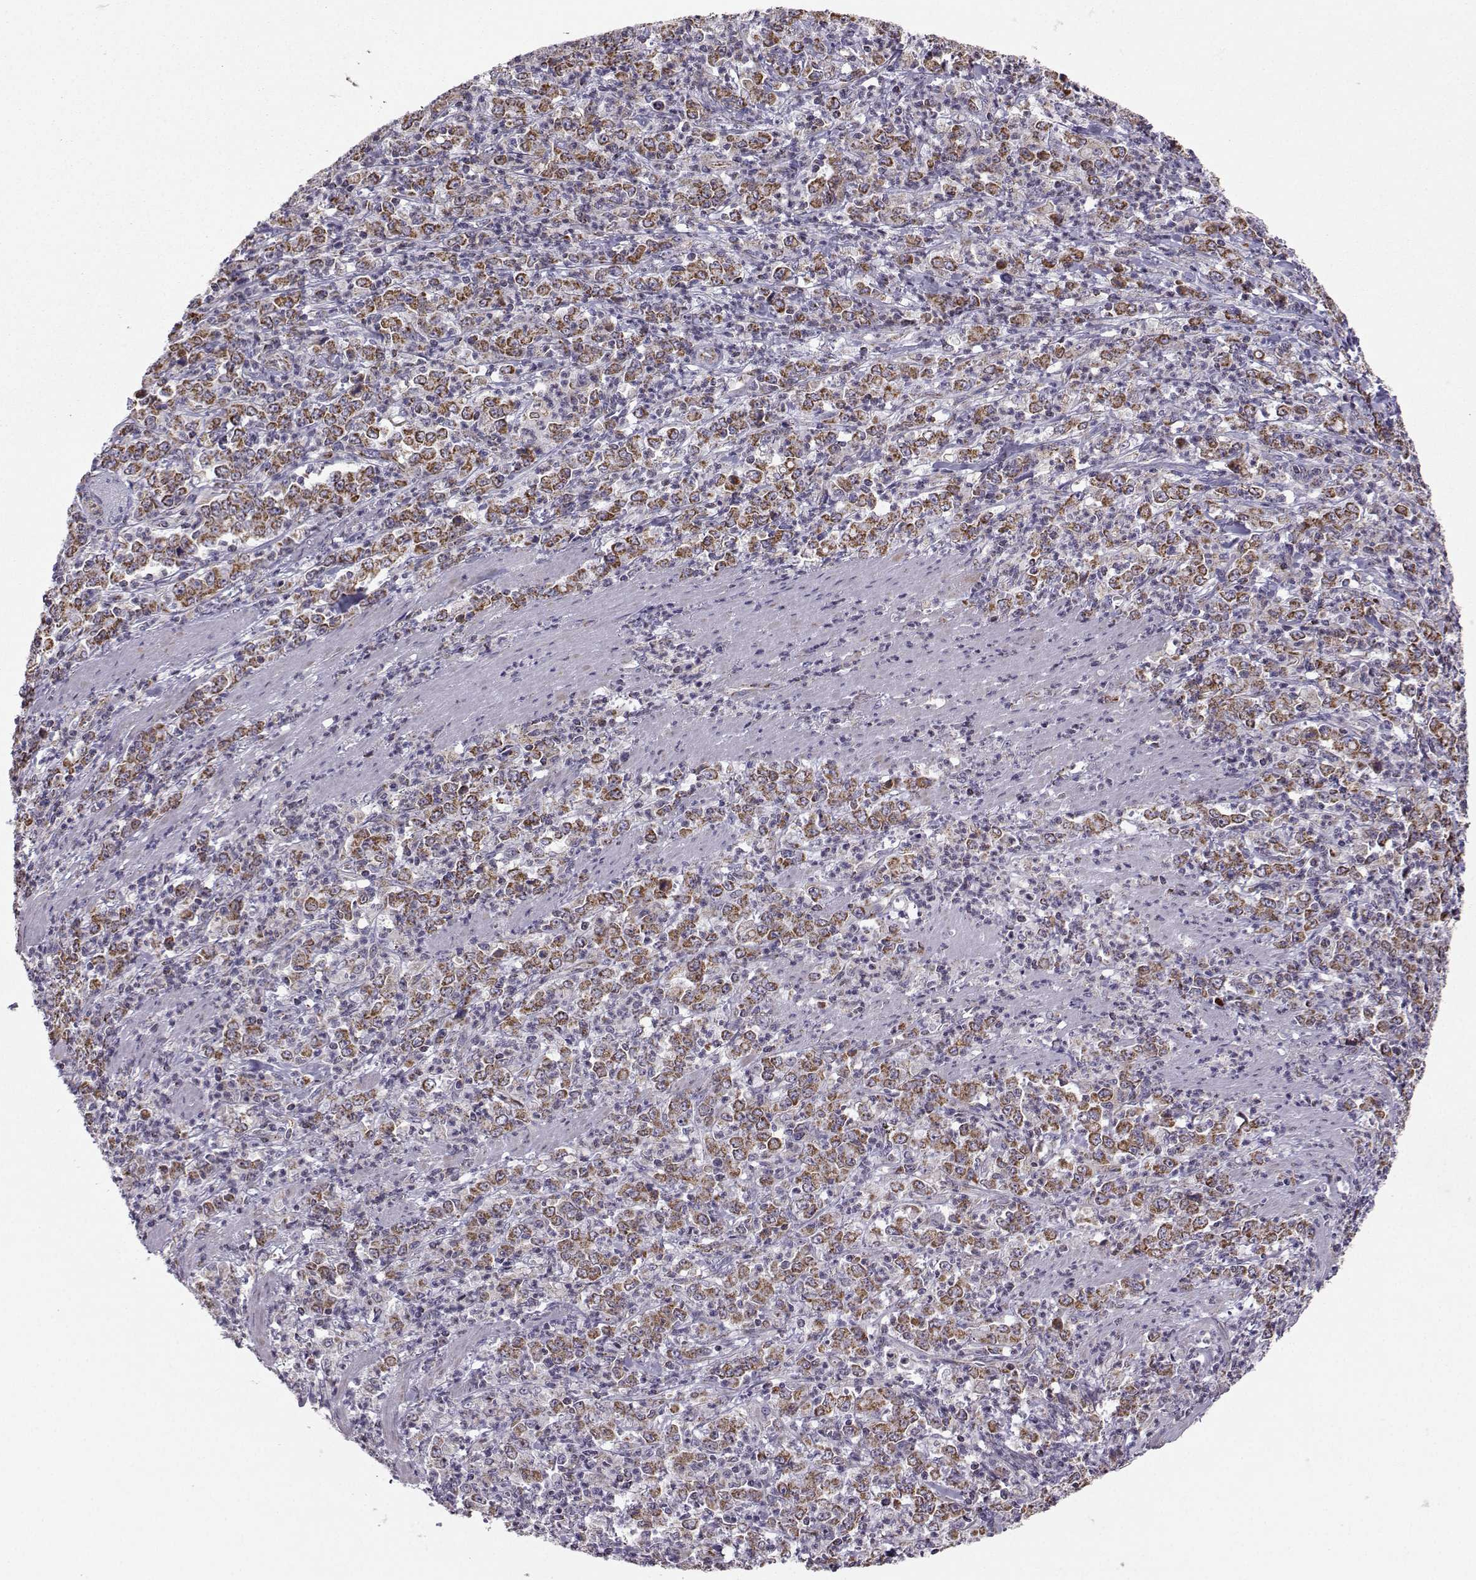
{"staining": {"intensity": "moderate", "quantity": ">75%", "location": "cytoplasmic/membranous"}, "tissue": "stomach cancer", "cell_type": "Tumor cells", "image_type": "cancer", "snomed": [{"axis": "morphology", "description": "Adenocarcinoma, NOS"}, {"axis": "topography", "description": "Stomach, lower"}], "caption": "Protein analysis of stomach adenocarcinoma tissue displays moderate cytoplasmic/membranous staining in approximately >75% of tumor cells.", "gene": "NECAB3", "patient": {"sex": "female", "age": 71}}